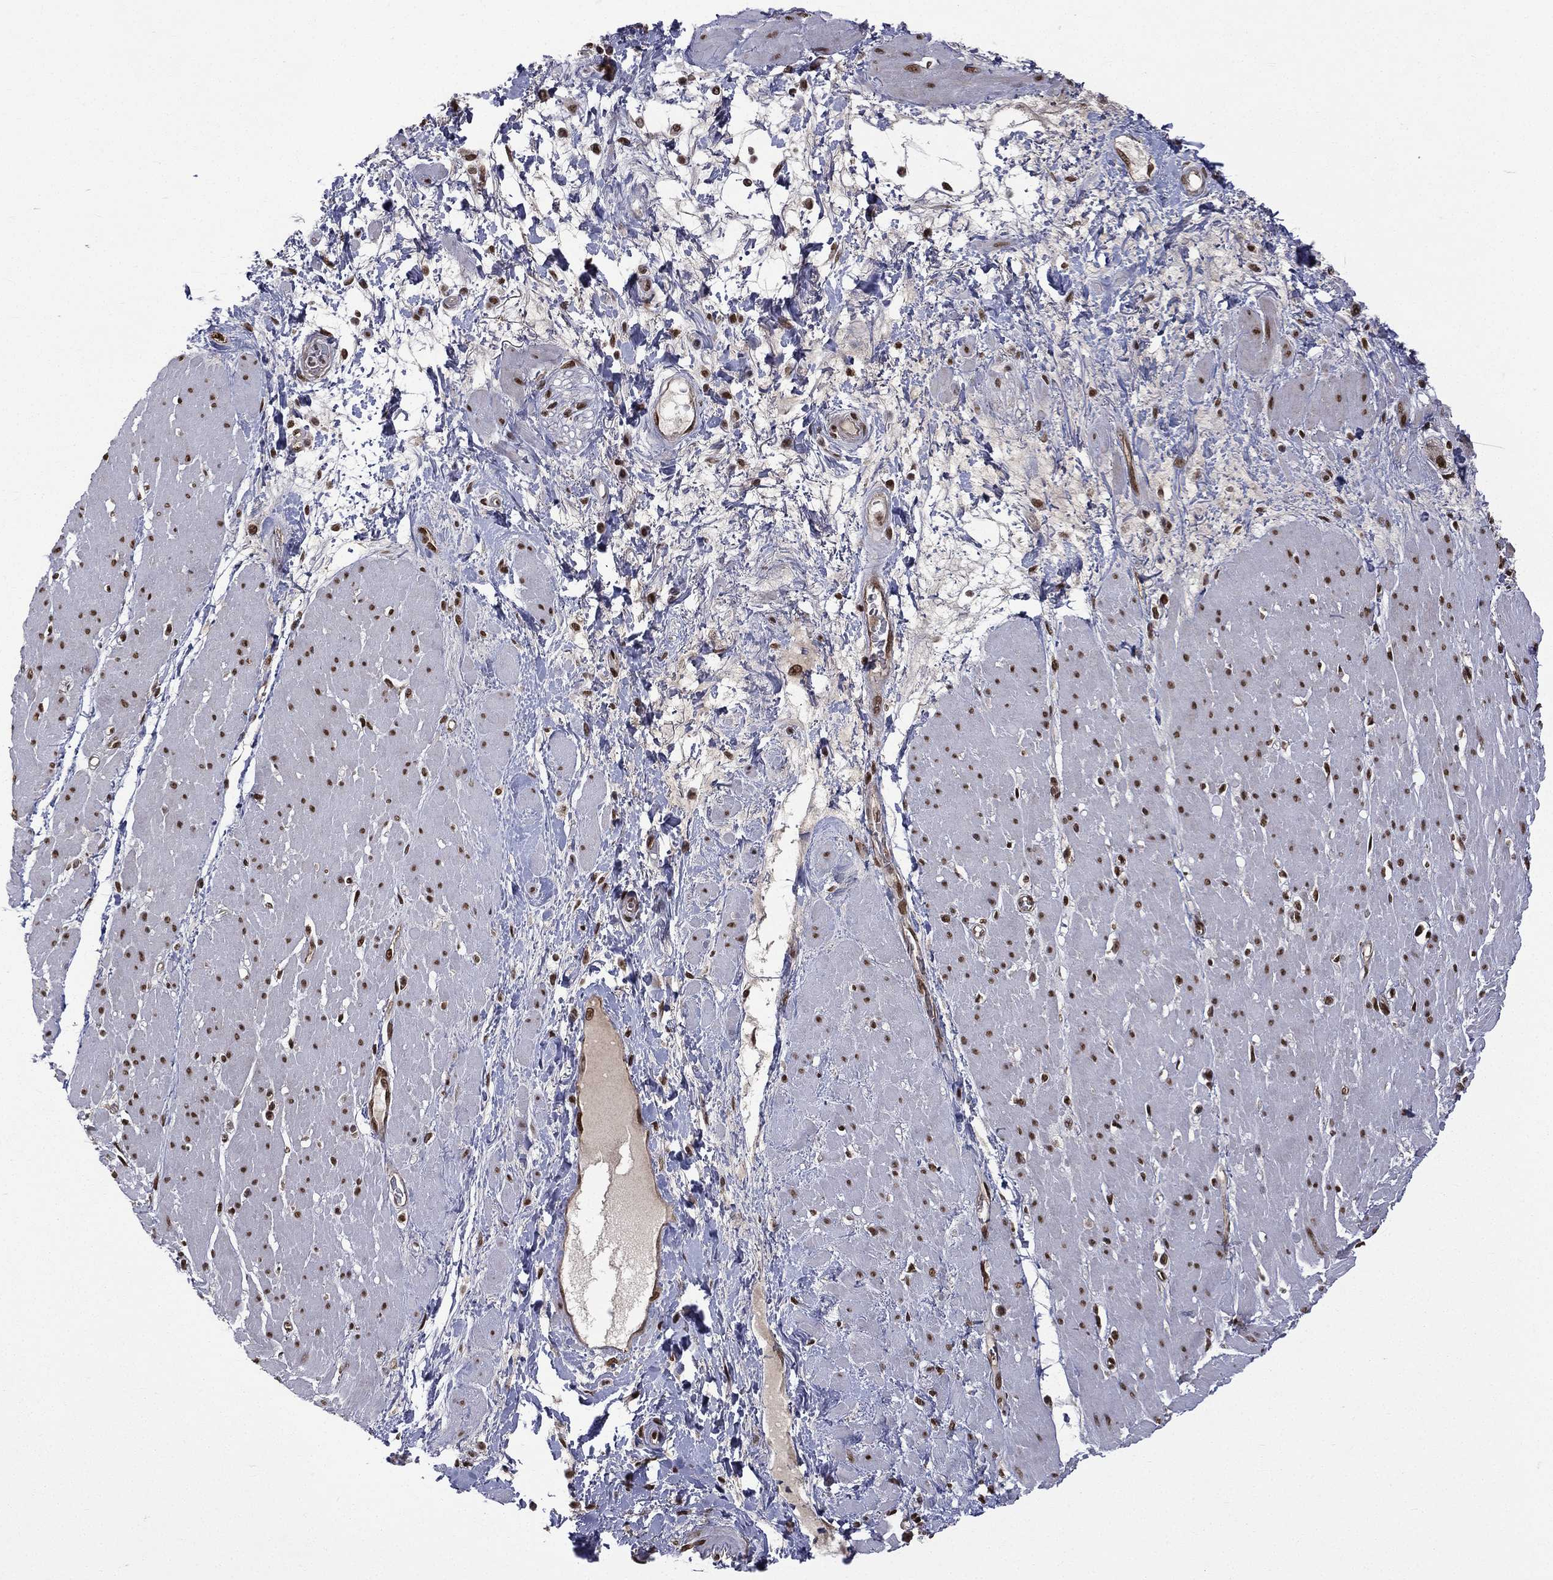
{"staining": {"intensity": "strong", "quantity": ">75%", "location": "nuclear"}, "tissue": "smooth muscle", "cell_type": "Smooth muscle cells", "image_type": "normal", "snomed": [{"axis": "morphology", "description": "Normal tissue, NOS"}, {"axis": "topography", "description": "Soft tissue"}, {"axis": "topography", "description": "Smooth muscle"}], "caption": "Immunohistochemical staining of normal human smooth muscle demonstrates strong nuclear protein expression in about >75% of smooth muscle cells. (IHC, brightfield microscopy, high magnification).", "gene": "C5orf24", "patient": {"sex": "male", "age": 72}}